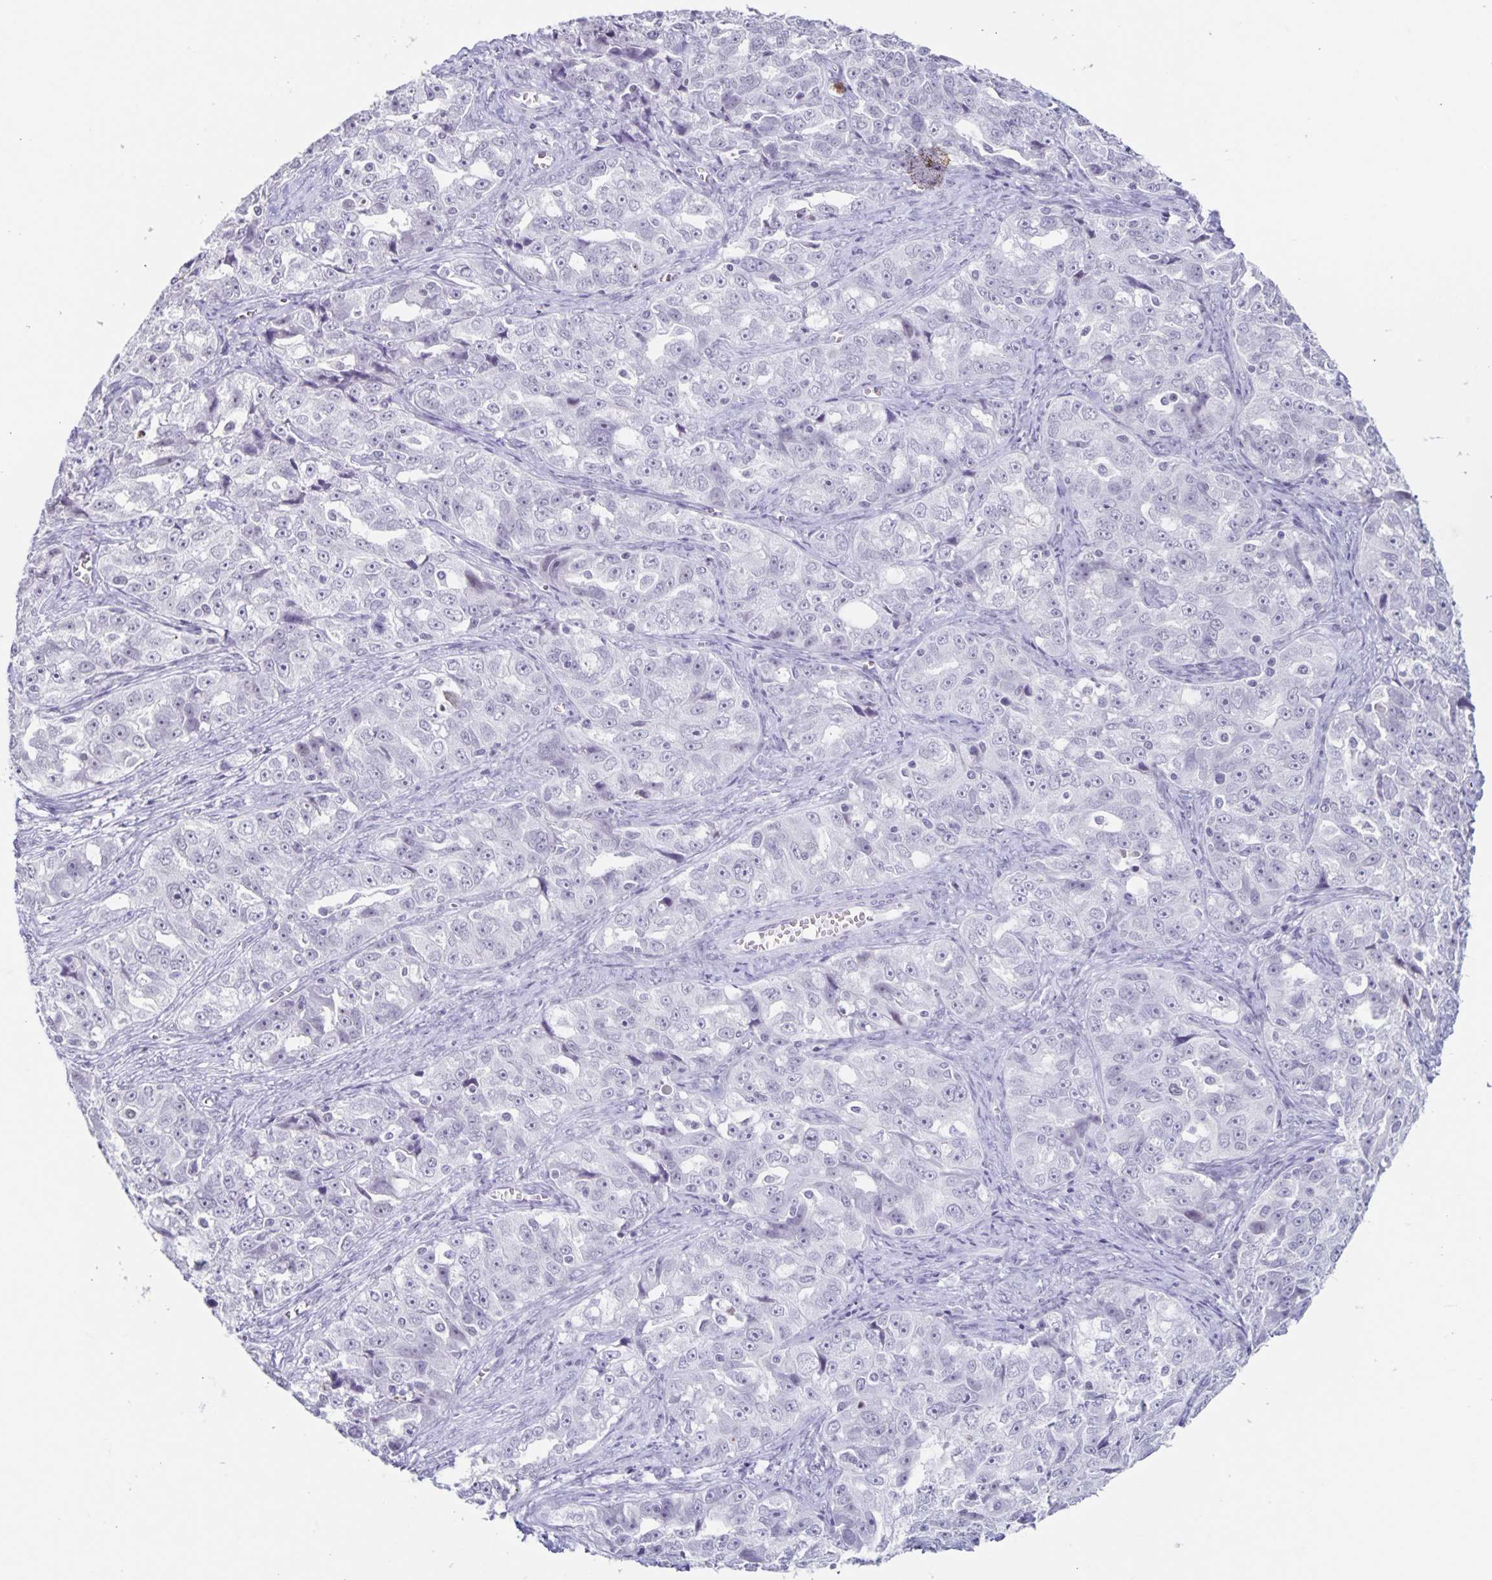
{"staining": {"intensity": "negative", "quantity": "none", "location": "none"}, "tissue": "ovarian cancer", "cell_type": "Tumor cells", "image_type": "cancer", "snomed": [{"axis": "morphology", "description": "Cystadenocarcinoma, serous, NOS"}, {"axis": "topography", "description": "Ovary"}], "caption": "Protein analysis of ovarian cancer demonstrates no significant staining in tumor cells.", "gene": "LCE6A", "patient": {"sex": "female", "age": 51}}